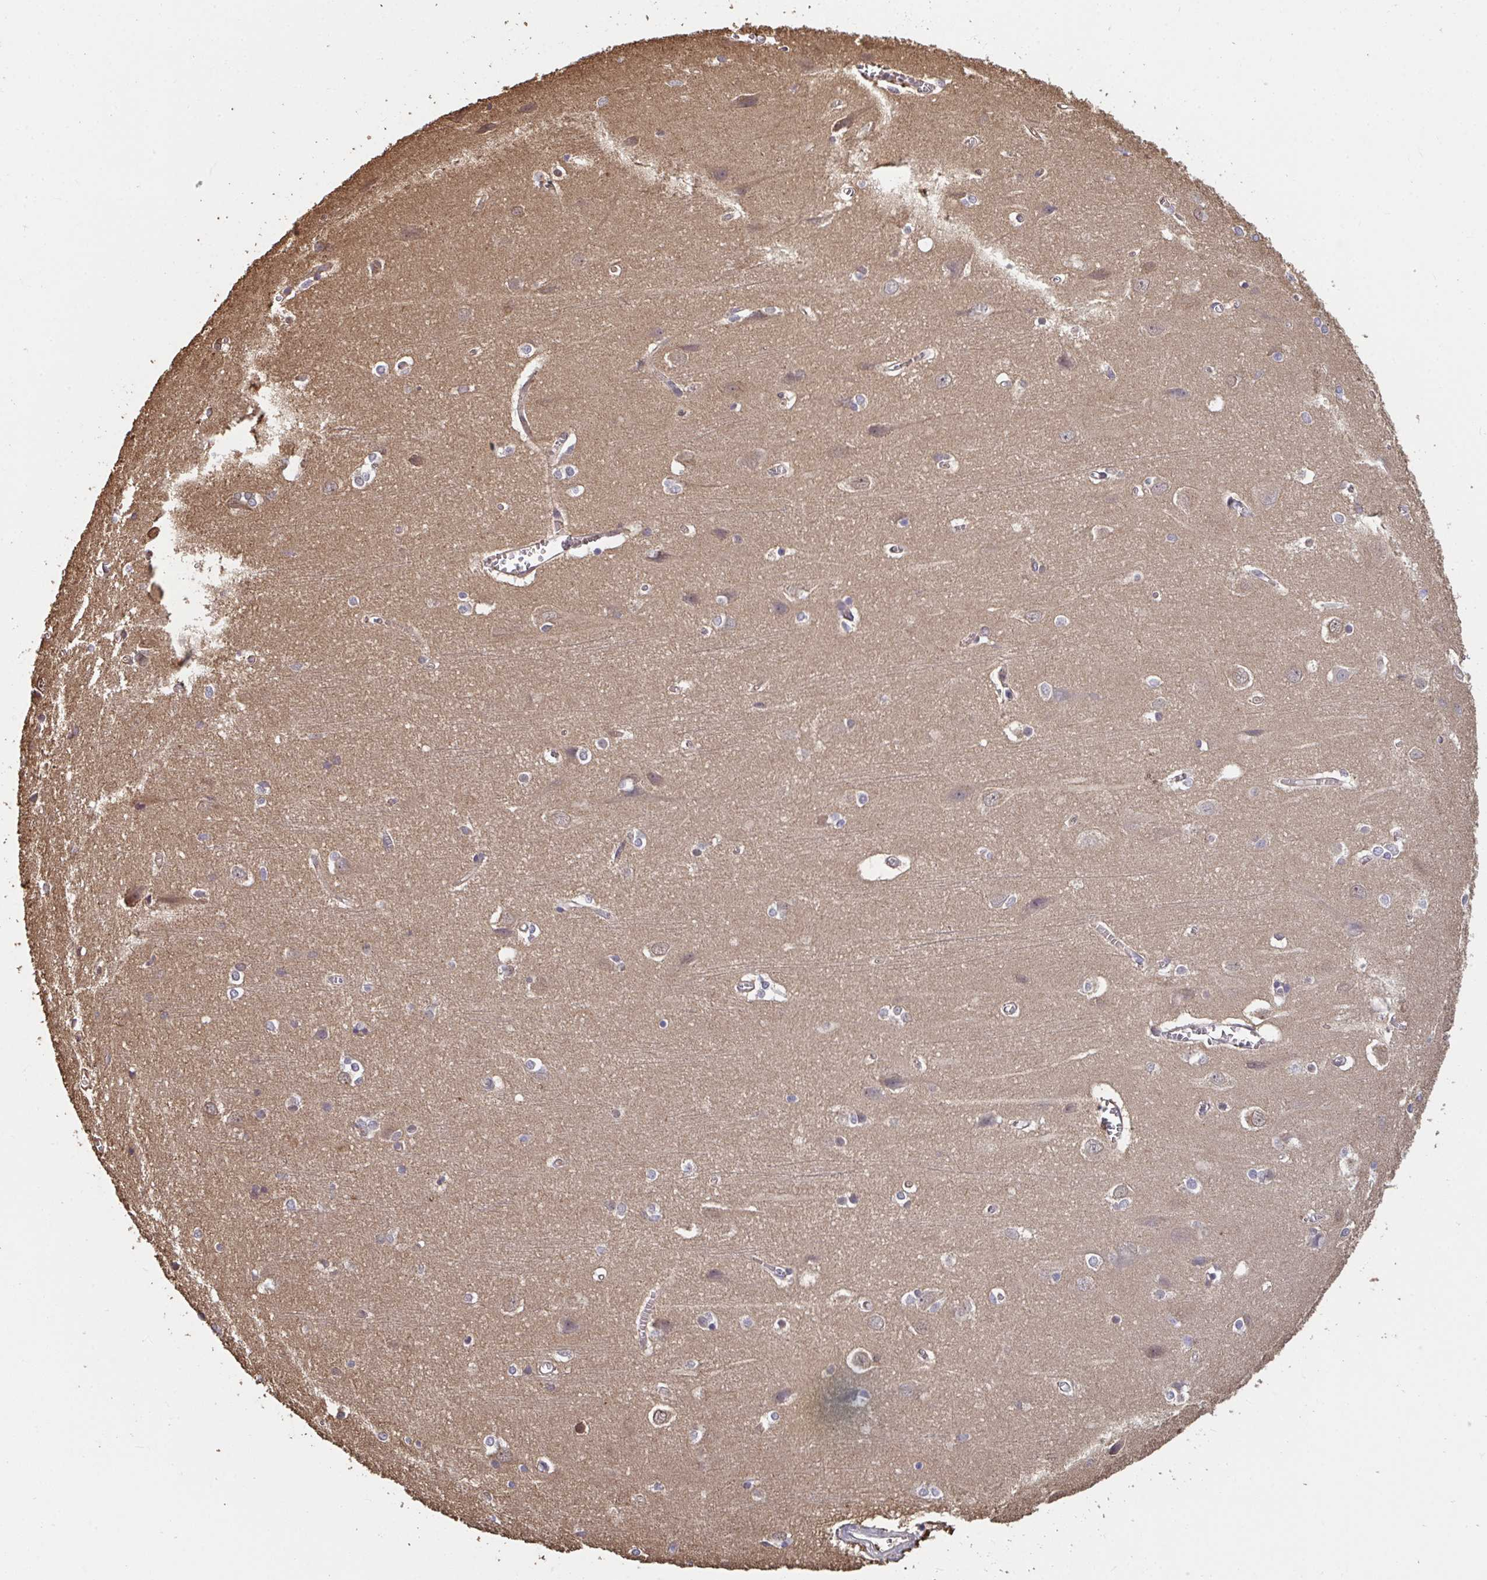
{"staining": {"intensity": "moderate", "quantity": "25%-75%", "location": "cytoplasmic/membranous"}, "tissue": "cerebral cortex", "cell_type": "Endothelial cells", "image_type": "normal", "snomed": [{"axis": "morphology", "description": "Normal tissue, NOS"}, {"axis": "topography", "description": "Cerebral cortex"}], "caption": "This is a micrograph of immunohistochemistry (IHC) staining of normal cerebral cortex, which shows moderate expression in the cytoplasmic/membranous of endothelial cells.", "gene": "TTC9C", "patient": {"sex": "male", "age": 37}}